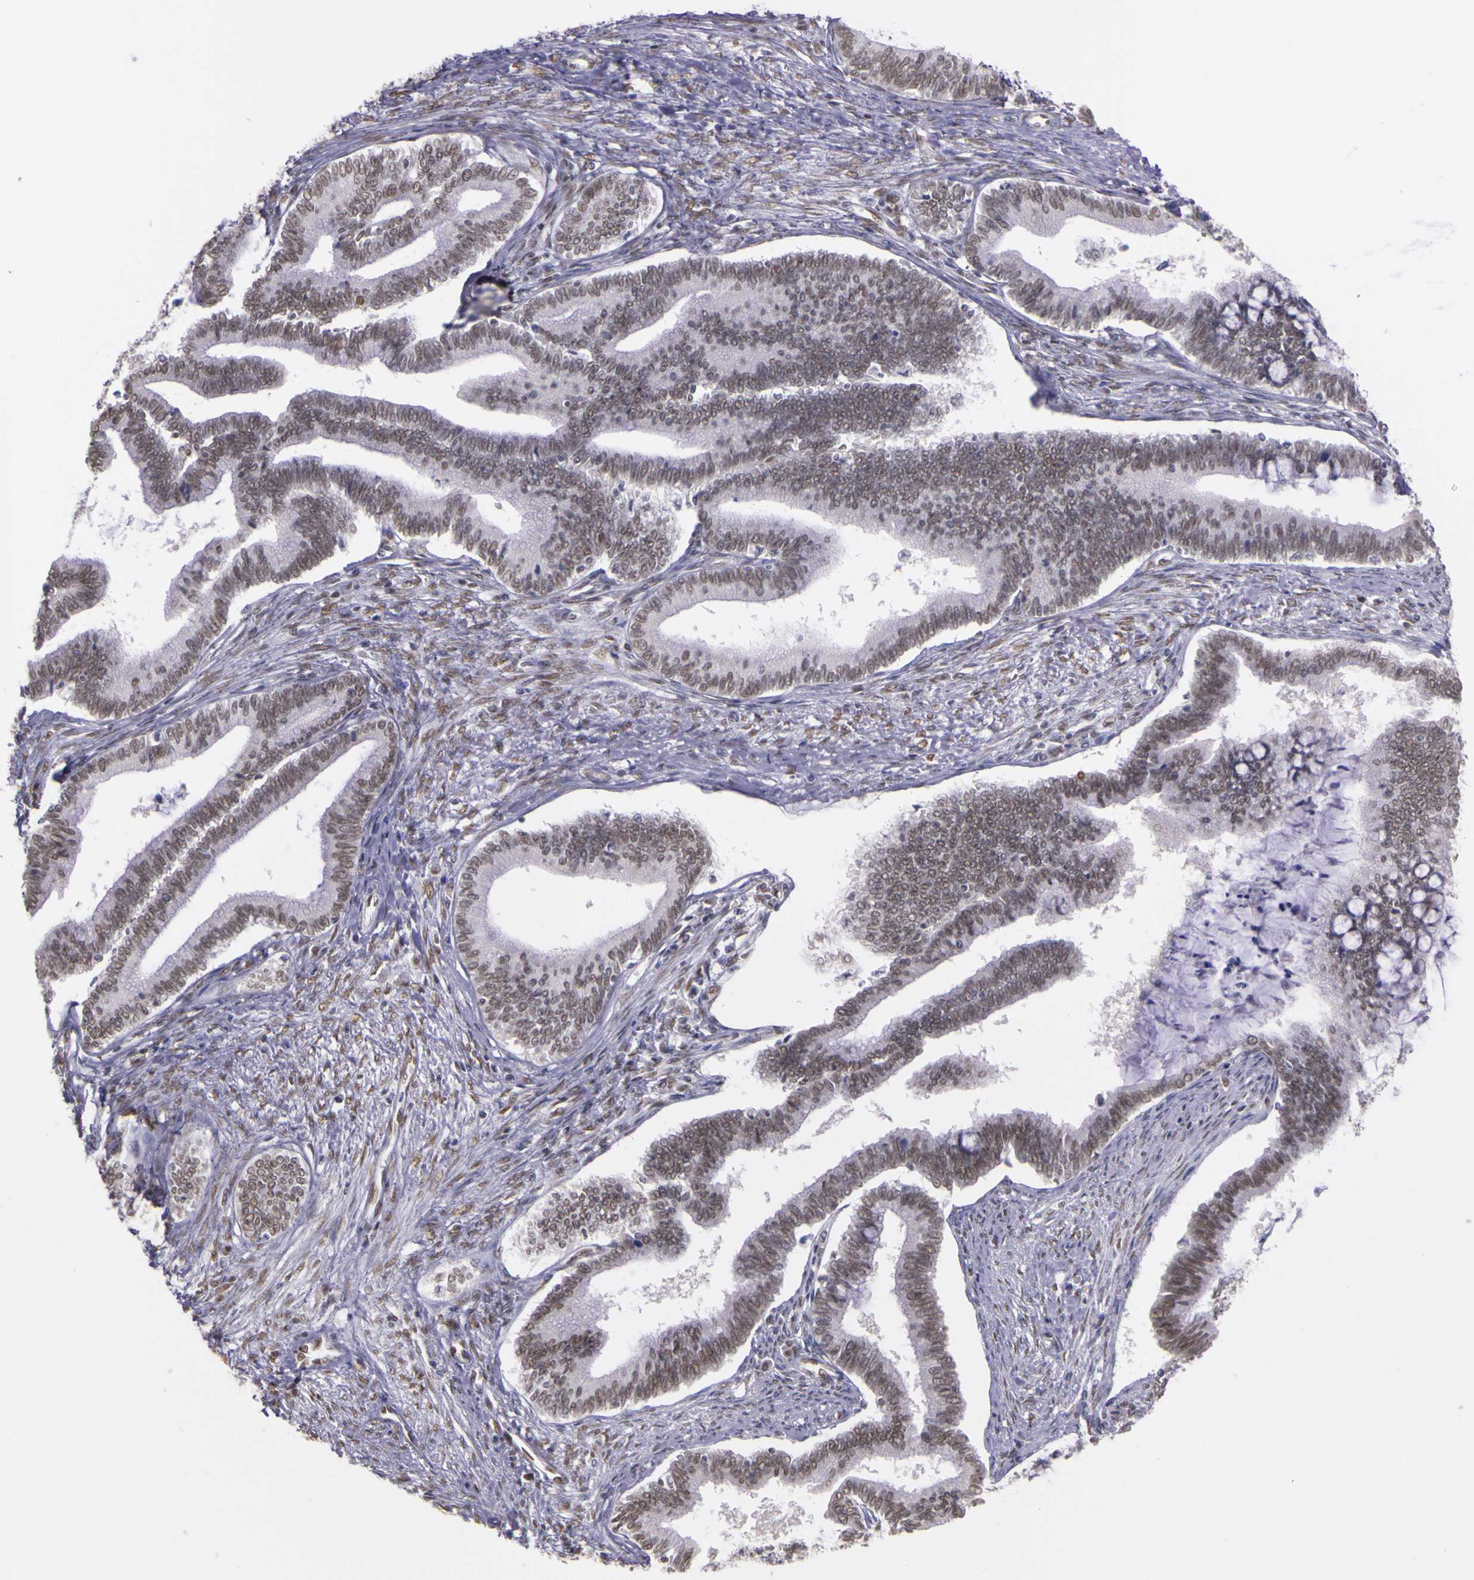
{"staining": {"intensity": "weak", "quantity": ">75%", "location": "nuclear"}, "tissue": "cervical cancer", "cell_type": "Tumor cells", "image_type": "cancer", "snomed": [{"axis": "morphology", "description": "Adenocarcinoma, NOS"}, {"axis": "topography", "description": "Cervix"}], "caption": "Adenocarcinoma (cervical) tissue reveals weak nuclear positivity in approximately >75% of tumor cells, visualized by immunohistochemistry.", "gene": "WDR13", "patient": {"sex": "female", "age": 36}}